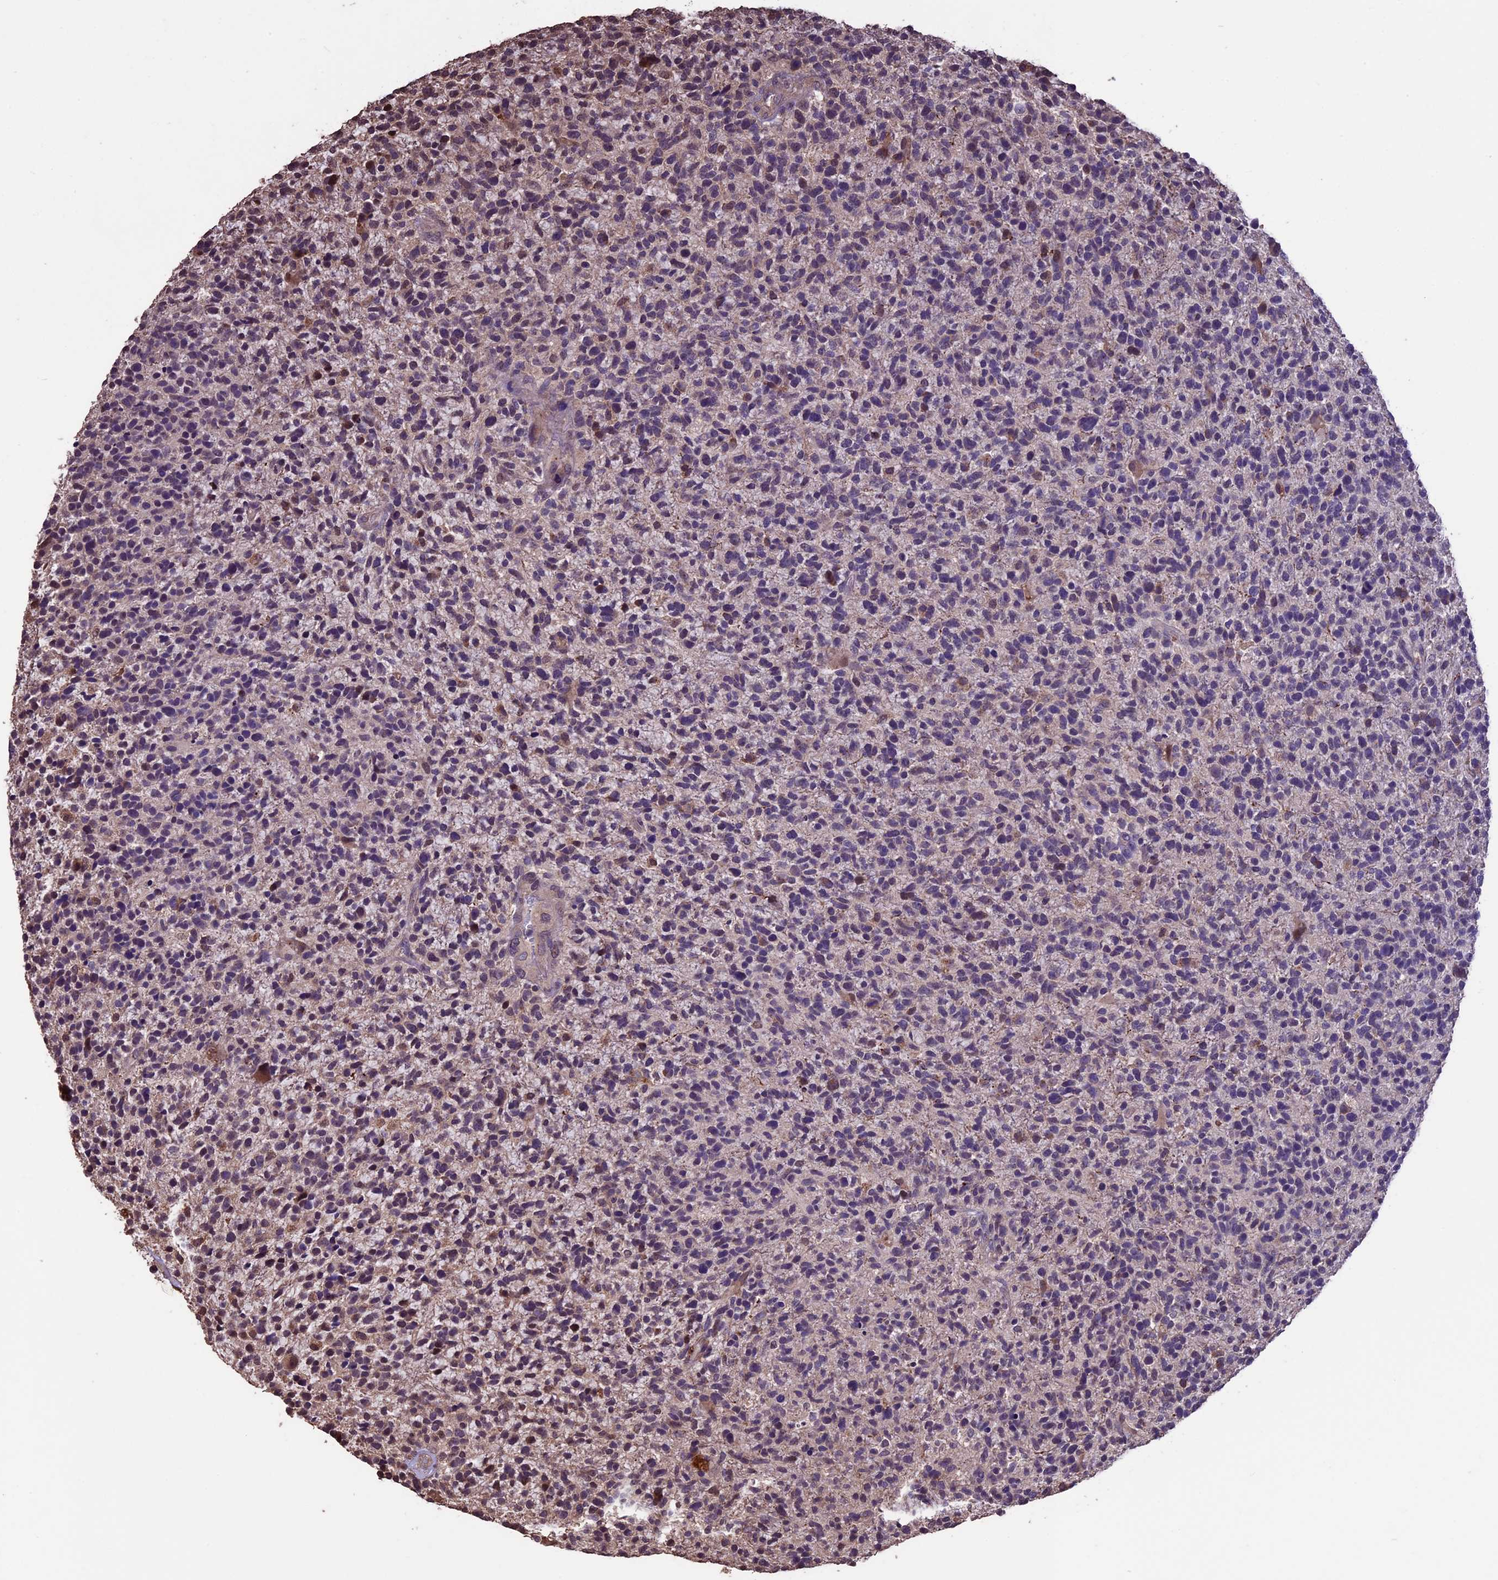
{"staining": {"intensity": "negative", "quantity": "none", "location": "none"}, "tissue": "glioma", "cell_type": "Tumor cells", "image_type": "cancer", "snomed": [{"axis": "morphology", "description": "Glioma, malignant, High grade"}, {"axis": "topography", "description": "Brain"}], "caption": "Tumor cells show no significant protein expression in malignant glioma (high-grade). (DAB immunohistochemistry (IHC) with hematoxylin counter stain).", "gene": "DIS3L", "patient": {"sex": "male", "age": 72}}